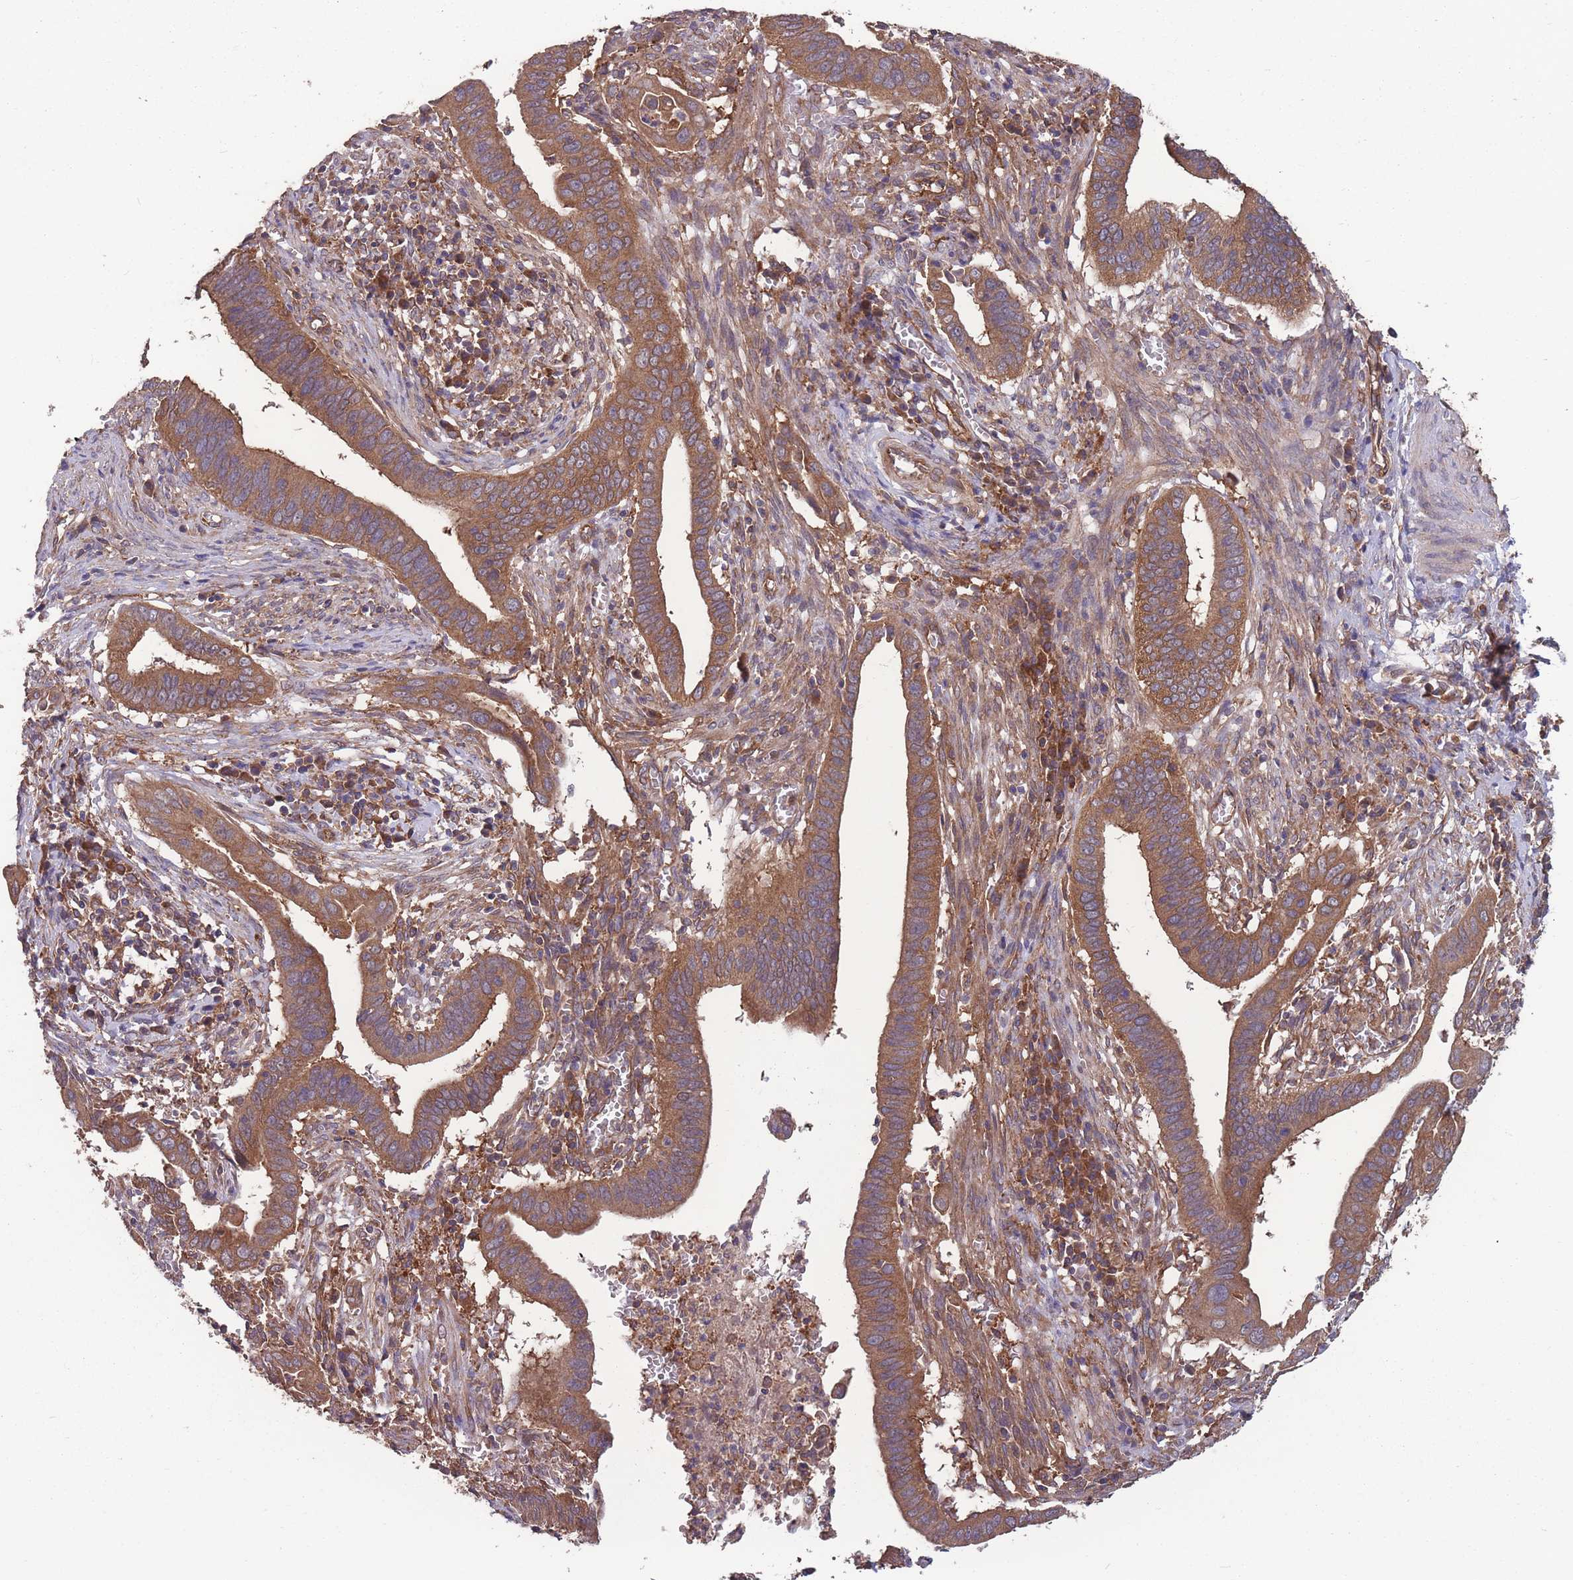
{"staining": {"intensity": "moderate", "quantity": ">75%", "location": "cytoplasmic/membranous"}, "tissue": "cervical cancer", "cell_type": "Tumor cells", "image_type": "cancer", "snomed": [{"axis": "morphology", "description": "Adenocarcinoma, NOS"}, {"axis": "topography", "description": "Cervix"}], "caption": "Brown immunohistochemical staining in human cervical cancer (adenocarcinoma) shows moderate cytoplasmic/membranous expression in approximately >75% of tumor cells.", "gene": "ZPR1", "patient": {"sex": "female", "age": 42}}